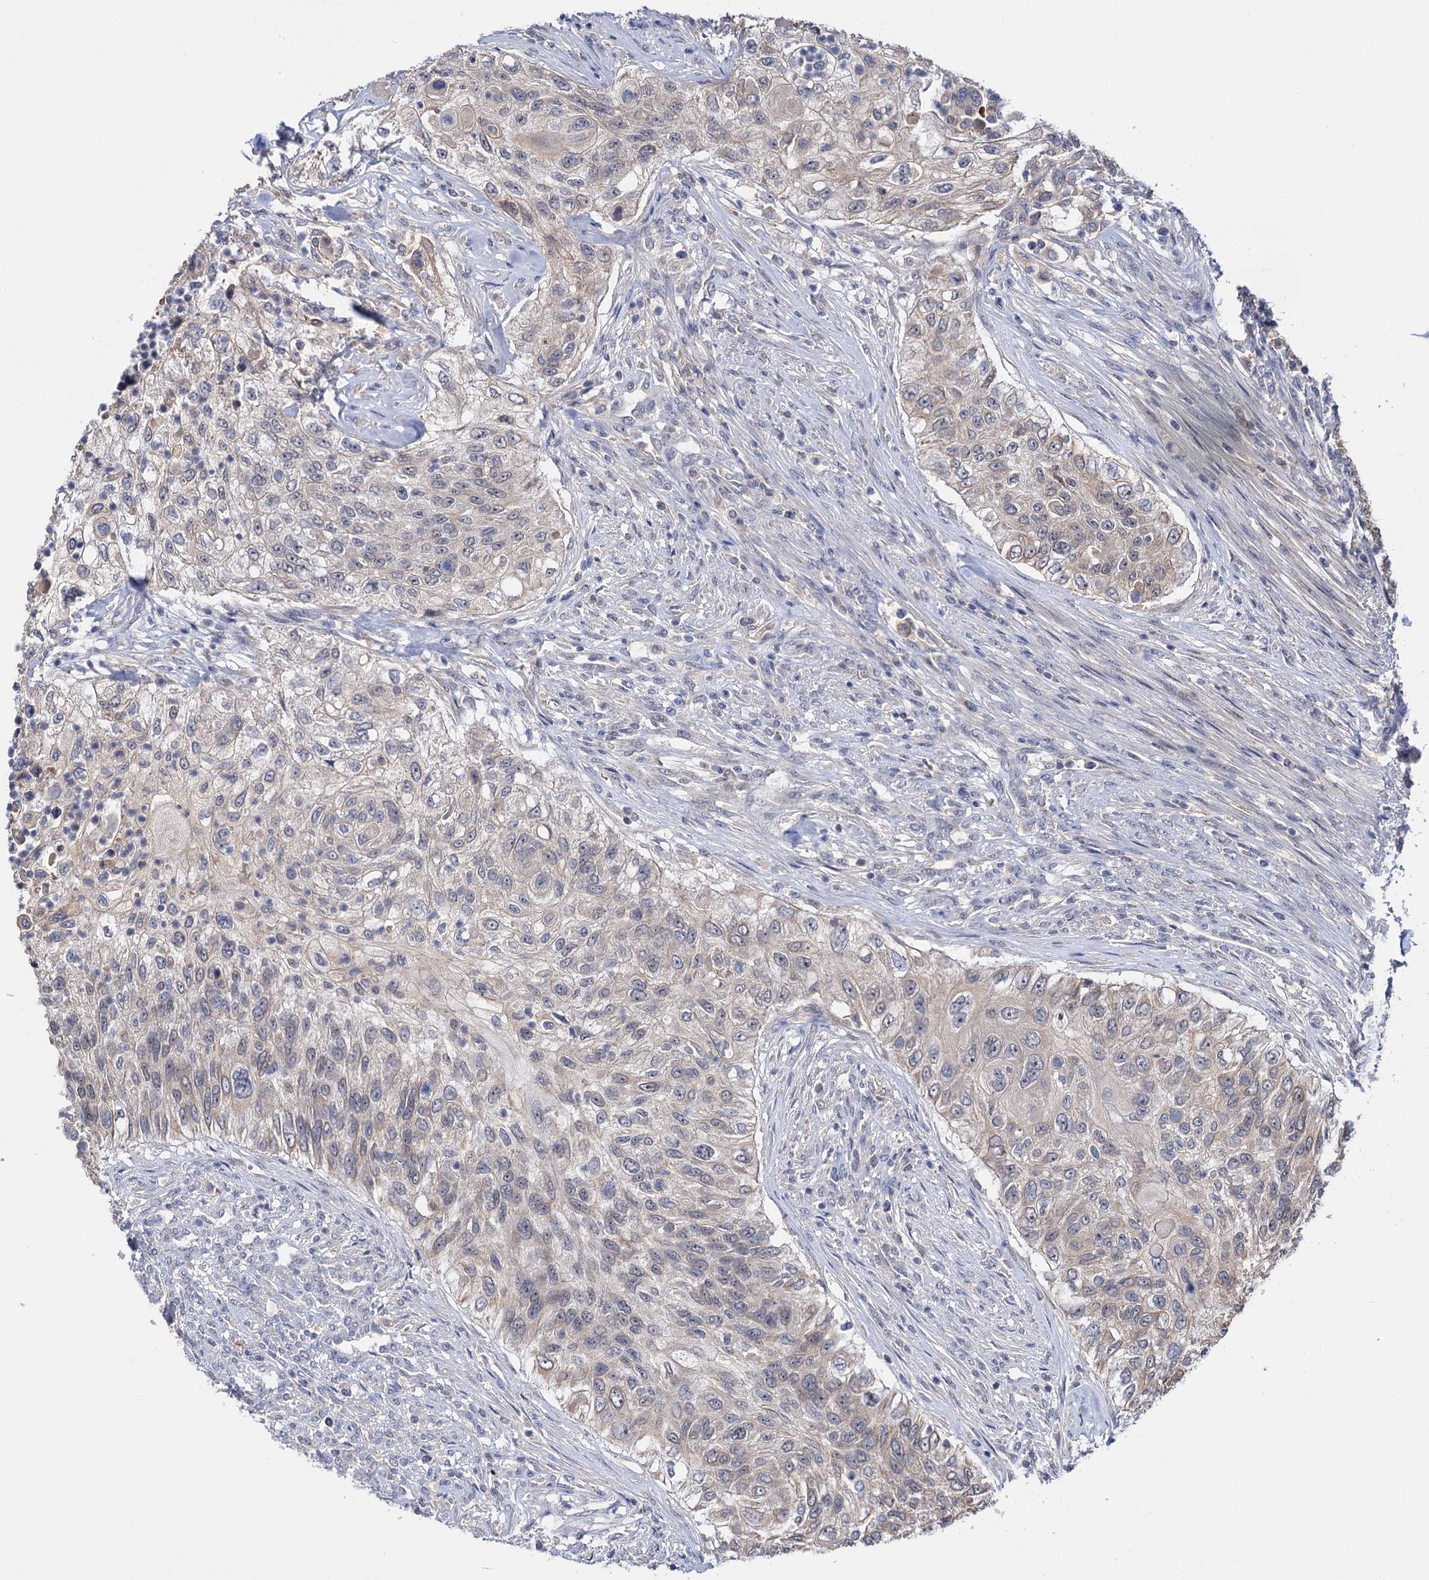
{"staining": {"intensity": "negative", "quantity": "none", "location": "none"}, "tissue": "urothelial cancer", "cell_type": "Tumor cells", "image_type": "cancer", "snomed": [{"axis": "morphology", "description": "Urothelial carcinoma, High grade"}, {"axis": "topography", "description": "Urinary bladder"}], "caption": "This is a micrograph of immunohistochemistry staining of urothelial carcinoma (high-grade), which shows no expression in tumor cells.", "gene": "NEK10", "patient": {"sex": "female", "age": 60}}